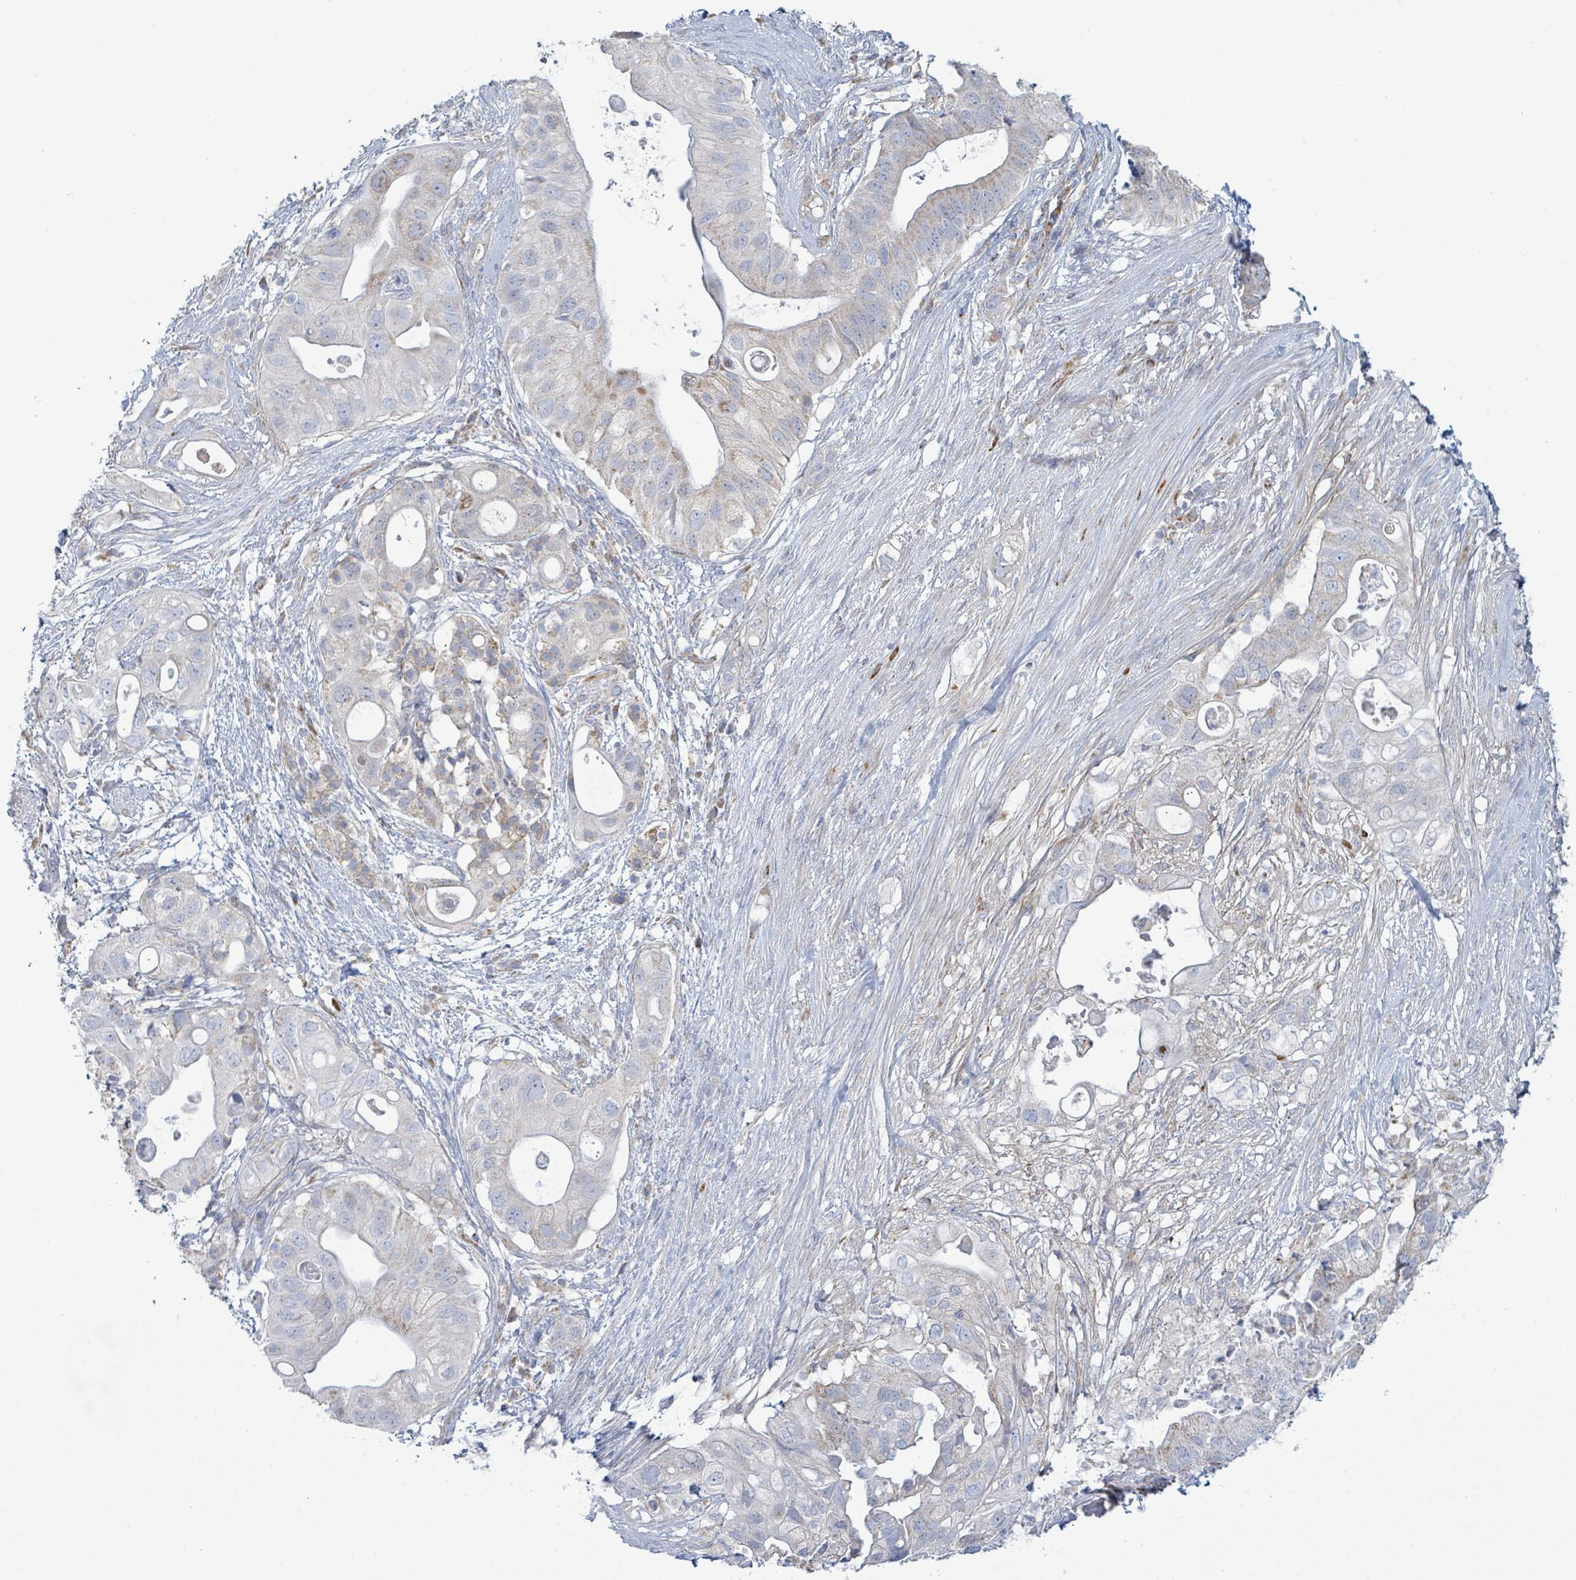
{"staining": {"intensity": "negative", "quantity": "none", "location": "none"}, "tissue": "pancreatic cancer", "cell_type": "Tumor cells", "image_type": "cancer", "snomed": [{"axis": "morphology", "description": "Adenocarcinoma, NOS"}, {"axis": "topography", "description": "Pancreas"}], "caption": "A histopathology image of pancreatic cancer stained for a protein exhibits no brown staining in tumor cells.", "gene": "ALG12", "patient": {"sex": "female", "age": 72}}